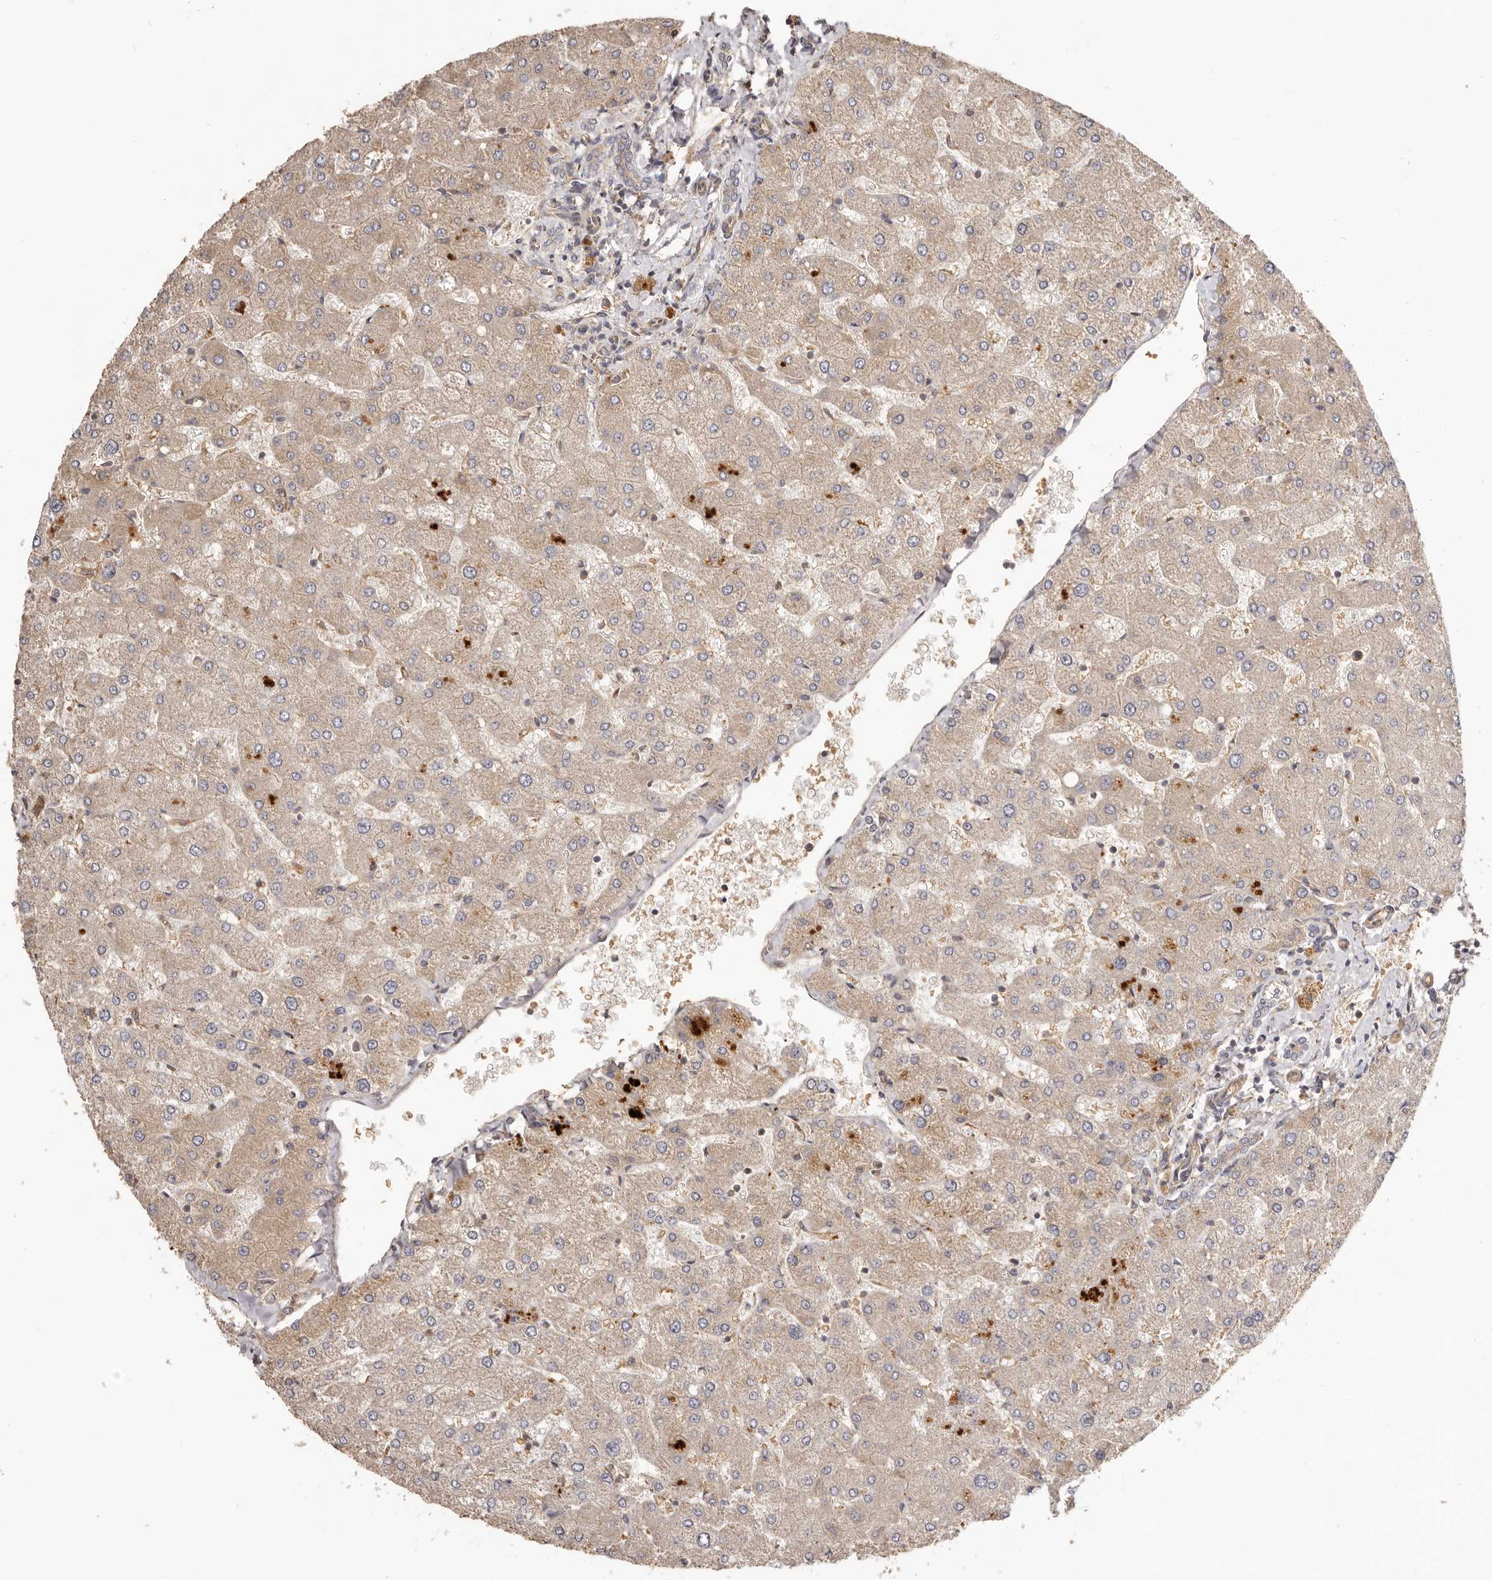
{"staining": {"intensity": "negative", "quantity": "none", "location": "none"}, "tissue": "liver", "cell_type": "Cholangiocytes", "image_type": "normal", "snomed": [{"axis": "morphology", "description": "Normal tissue, NOS"}, {"axis": "topography", "description": "Liver"}], "caption": "Immunohistochemistry photomicrograph of normal liver: human liver stained with DAB (3,3'-diaminobenzidine) shows no significant protein positivity in cholangiocytes. The staining is performed using DAB (3,3'-diaminobenzidine) brown chromogen with nuclei counter-stained in using hematoxylin.", "gene": "ADAMTS9", "patient": {"sex": "male", "age": 55}}